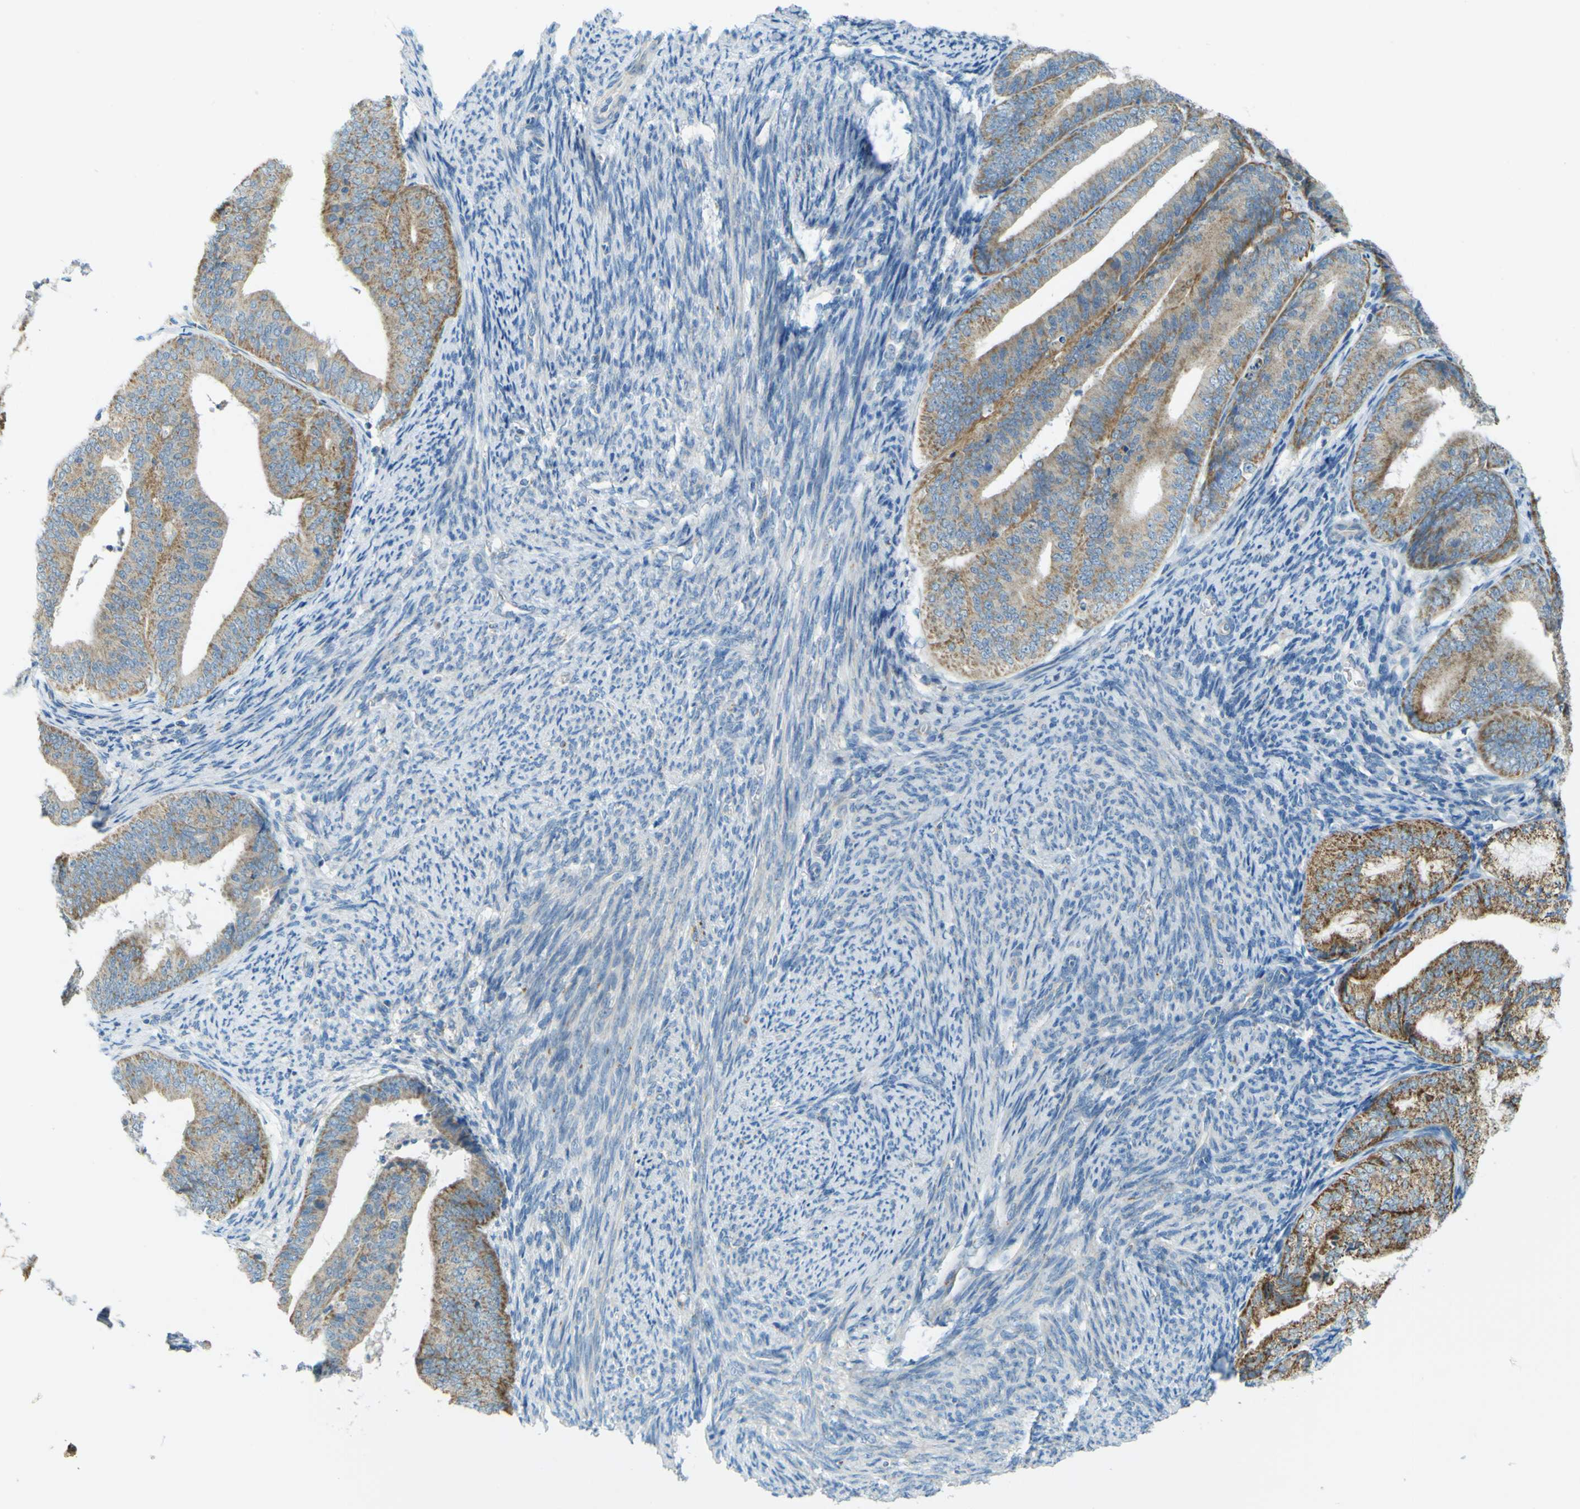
{"staining": {"intensity": "moderate", "quantity": ">75%", "location": "cytoplasmic/membranous"}, "tissue": "endometrial cancer", "cell_type": "Tumor cells", "image_type": "cancer", "snomed": [{"axis": "morphology", "description": "Adenocarcinoma, NOS"}, {"axis": "topography", "description": "Endometrium"}], "caption": "DAB (3,3'-diaminobenzidine) immunohistochemical staining of endometrial adenocarcinoma shows moderate cytoplasmic/membranous protein expression in about >75% of tumor cells.", "gene": "FKTN", "patient": {"sex": "female", "age": 63}}